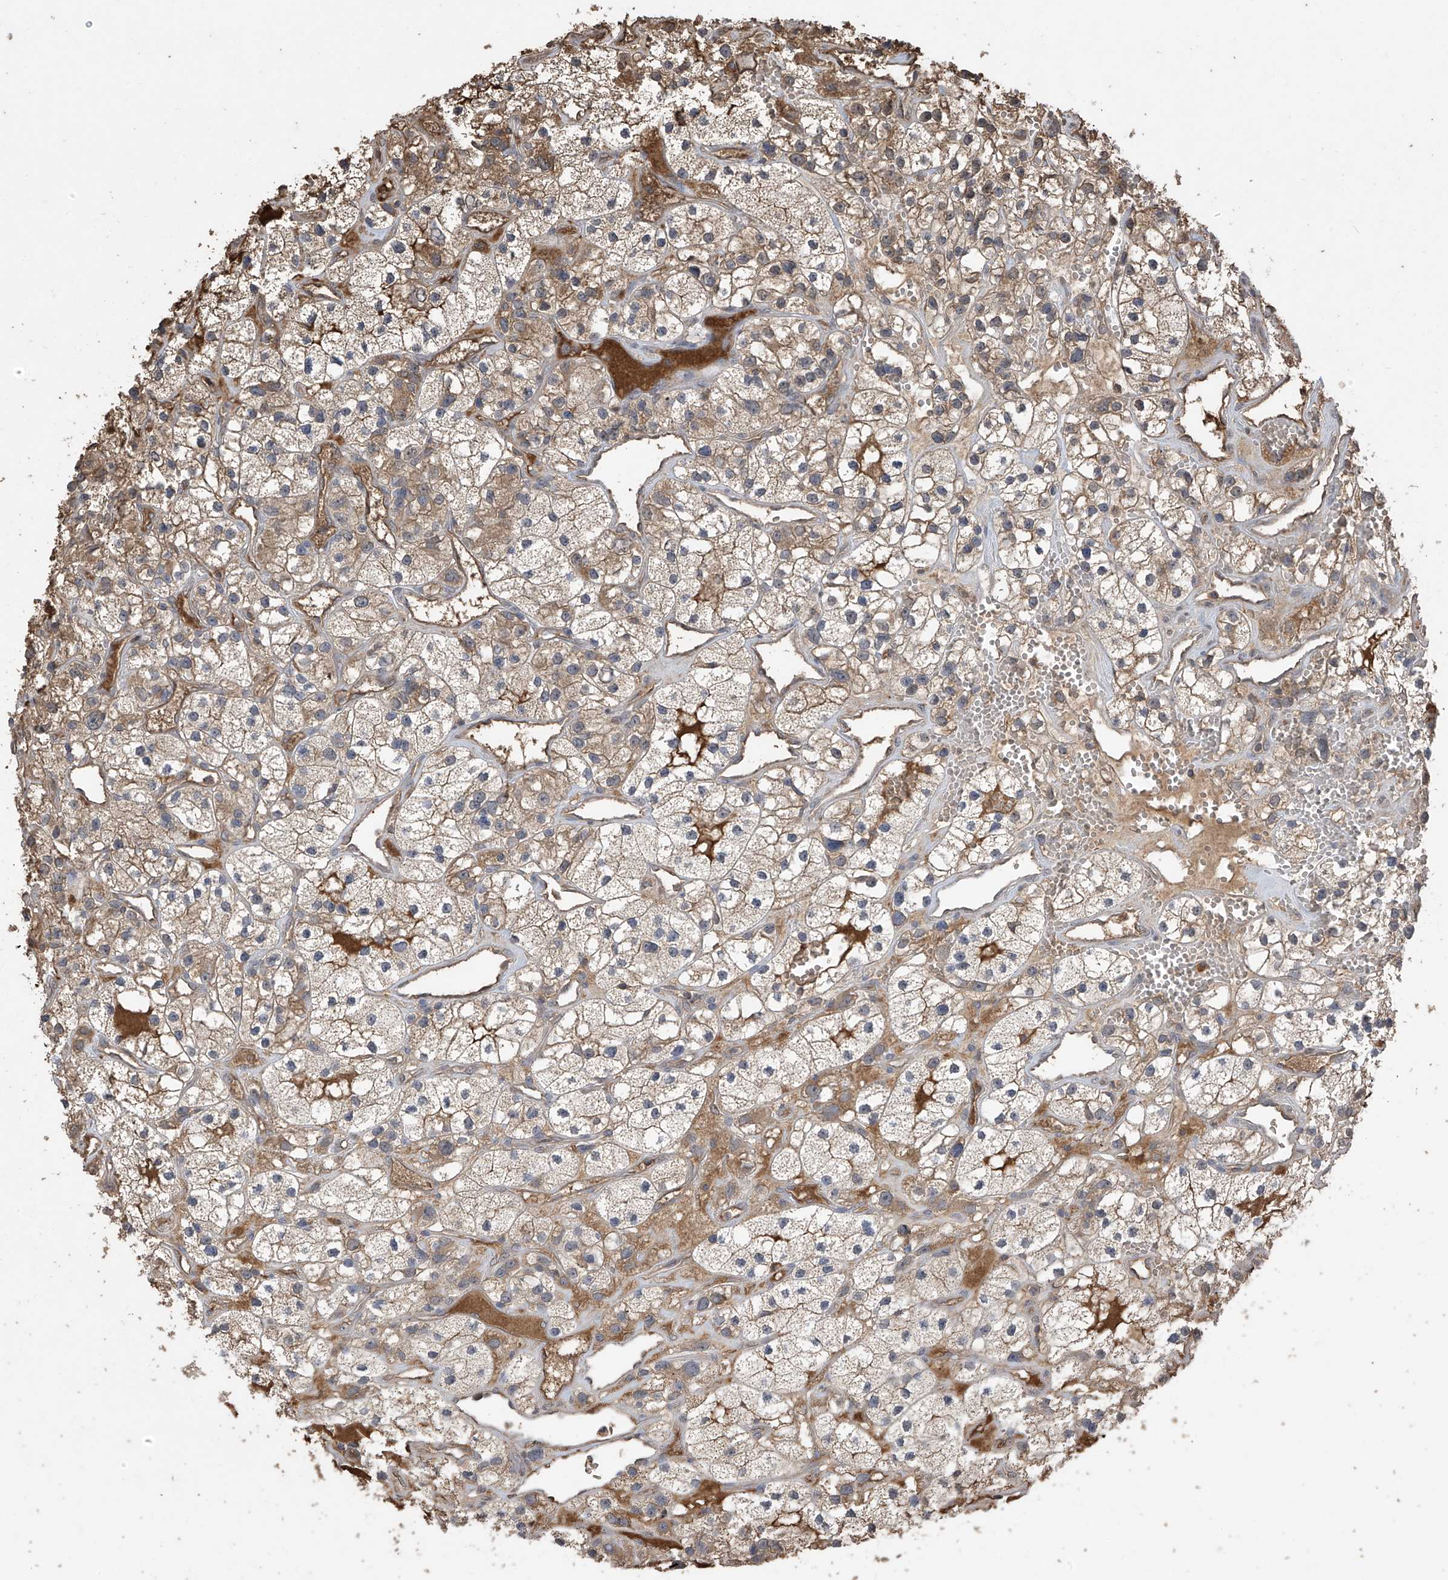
{"staining": {"intensity": "weak", "quantity": "25%-75%", "location": "cytoplasmic/membranous"}, "tissue": "renal cancer", "cell_type": "Tumor cells", "image_type": "cancer", "snomed": [{"axis": "morphology", "description": "Adenocarcinoma, NOS"}, {"axis": "topography", "description": "Kidney"}], "caption": "Weak cytoplasmic/membranous protein expression is appreciated in about 25%-75% of tumor cells in renal cancer. (DAB IHC, brown staining for protein, blue staining for nuclei).", "gene": "PNPT1", "patient": {"sex": "female", "age": 57}}